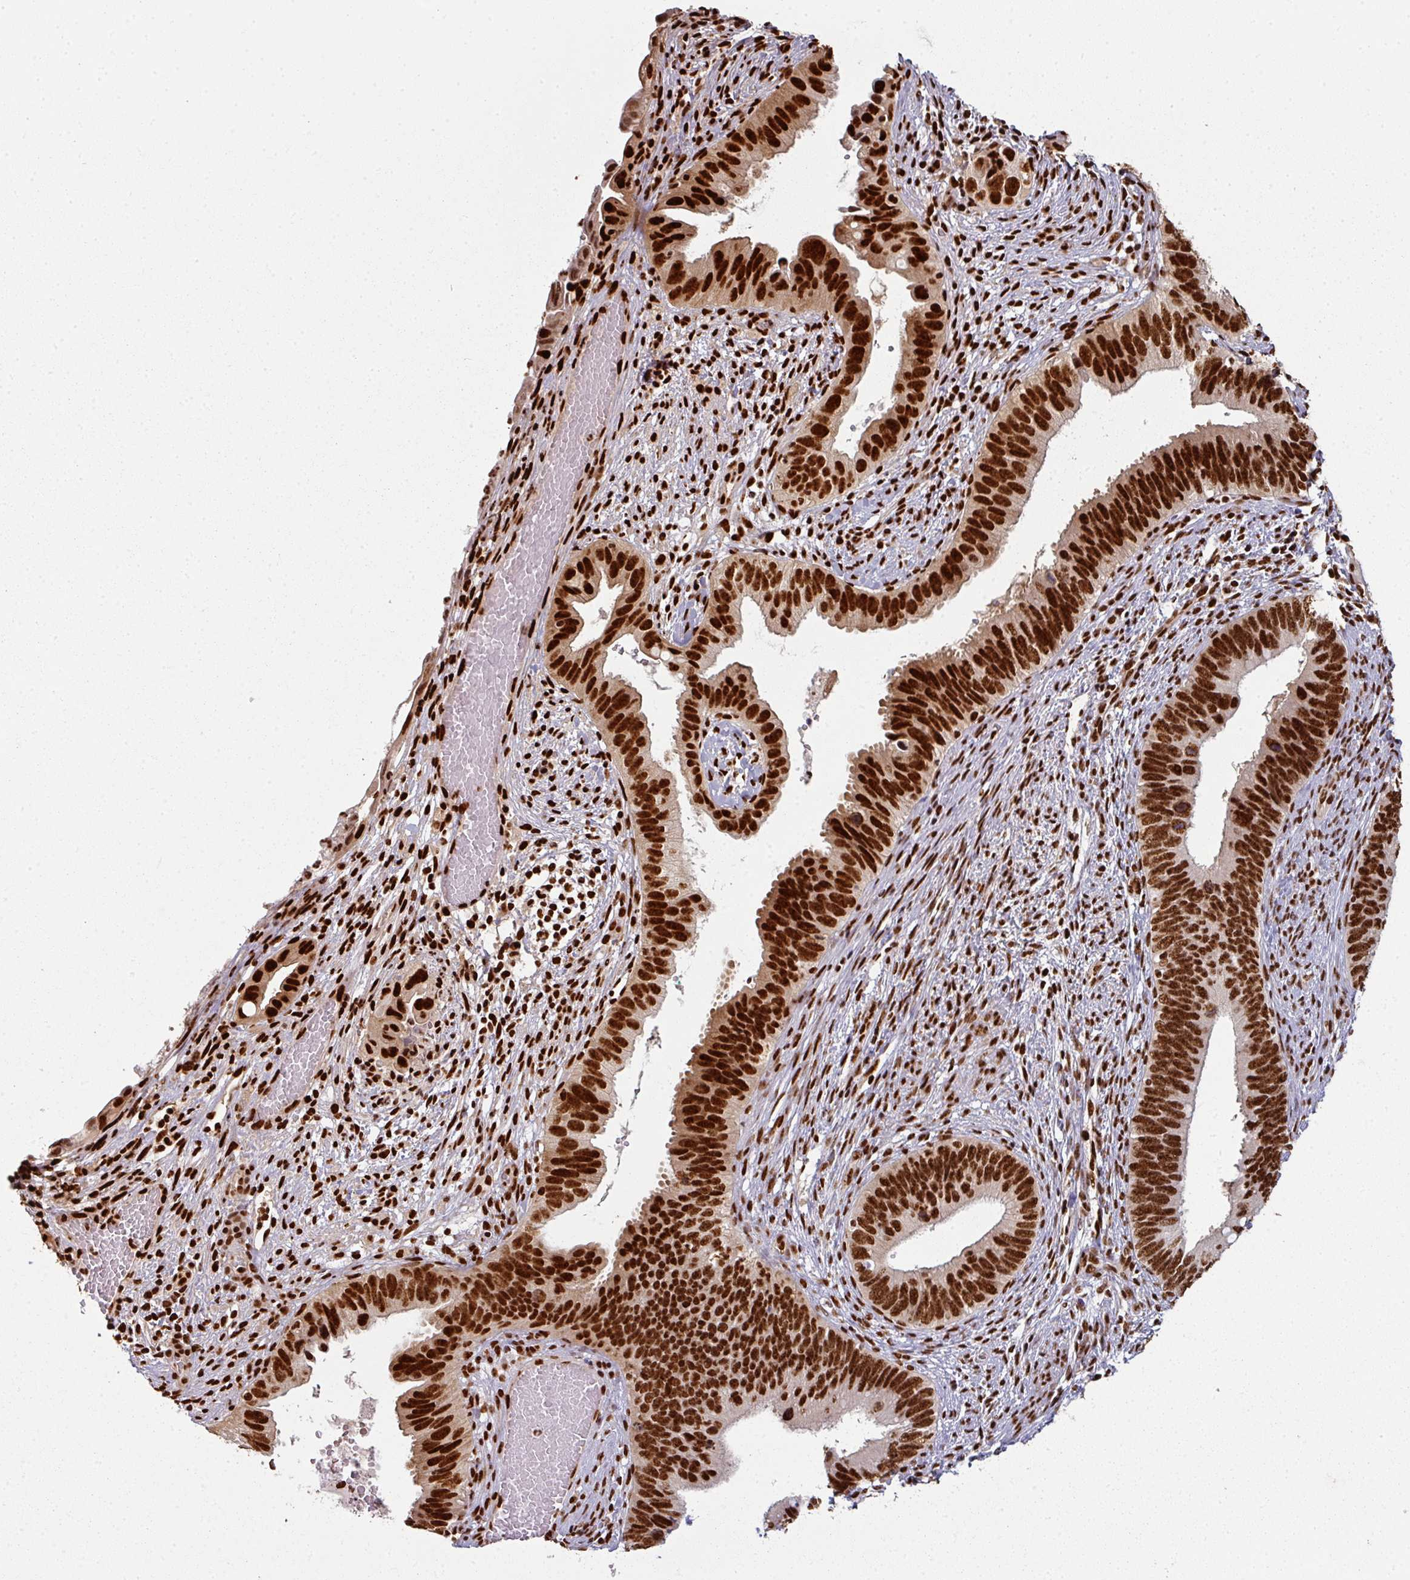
{"staining": {"intensity": "strong", "quantity": ">75%", "location": "nuclear"}, "tissue": "cervical cancer", "cell_type": "Tumor cells", "image_type": "cancer", "snomed": [{"axis": "morphology", "description": "Adenocarcinoma, NOS"}, {"axis": "topography", "description": "Cervix"}], "caption": "DAB immunohistochemical staining of human cervical adenocarcinoma displays strong nuclear protein positivity in approximately >75% of tumor cells.", "gene": "SIK3", "patient": {"sex": "female", "age": 42}}